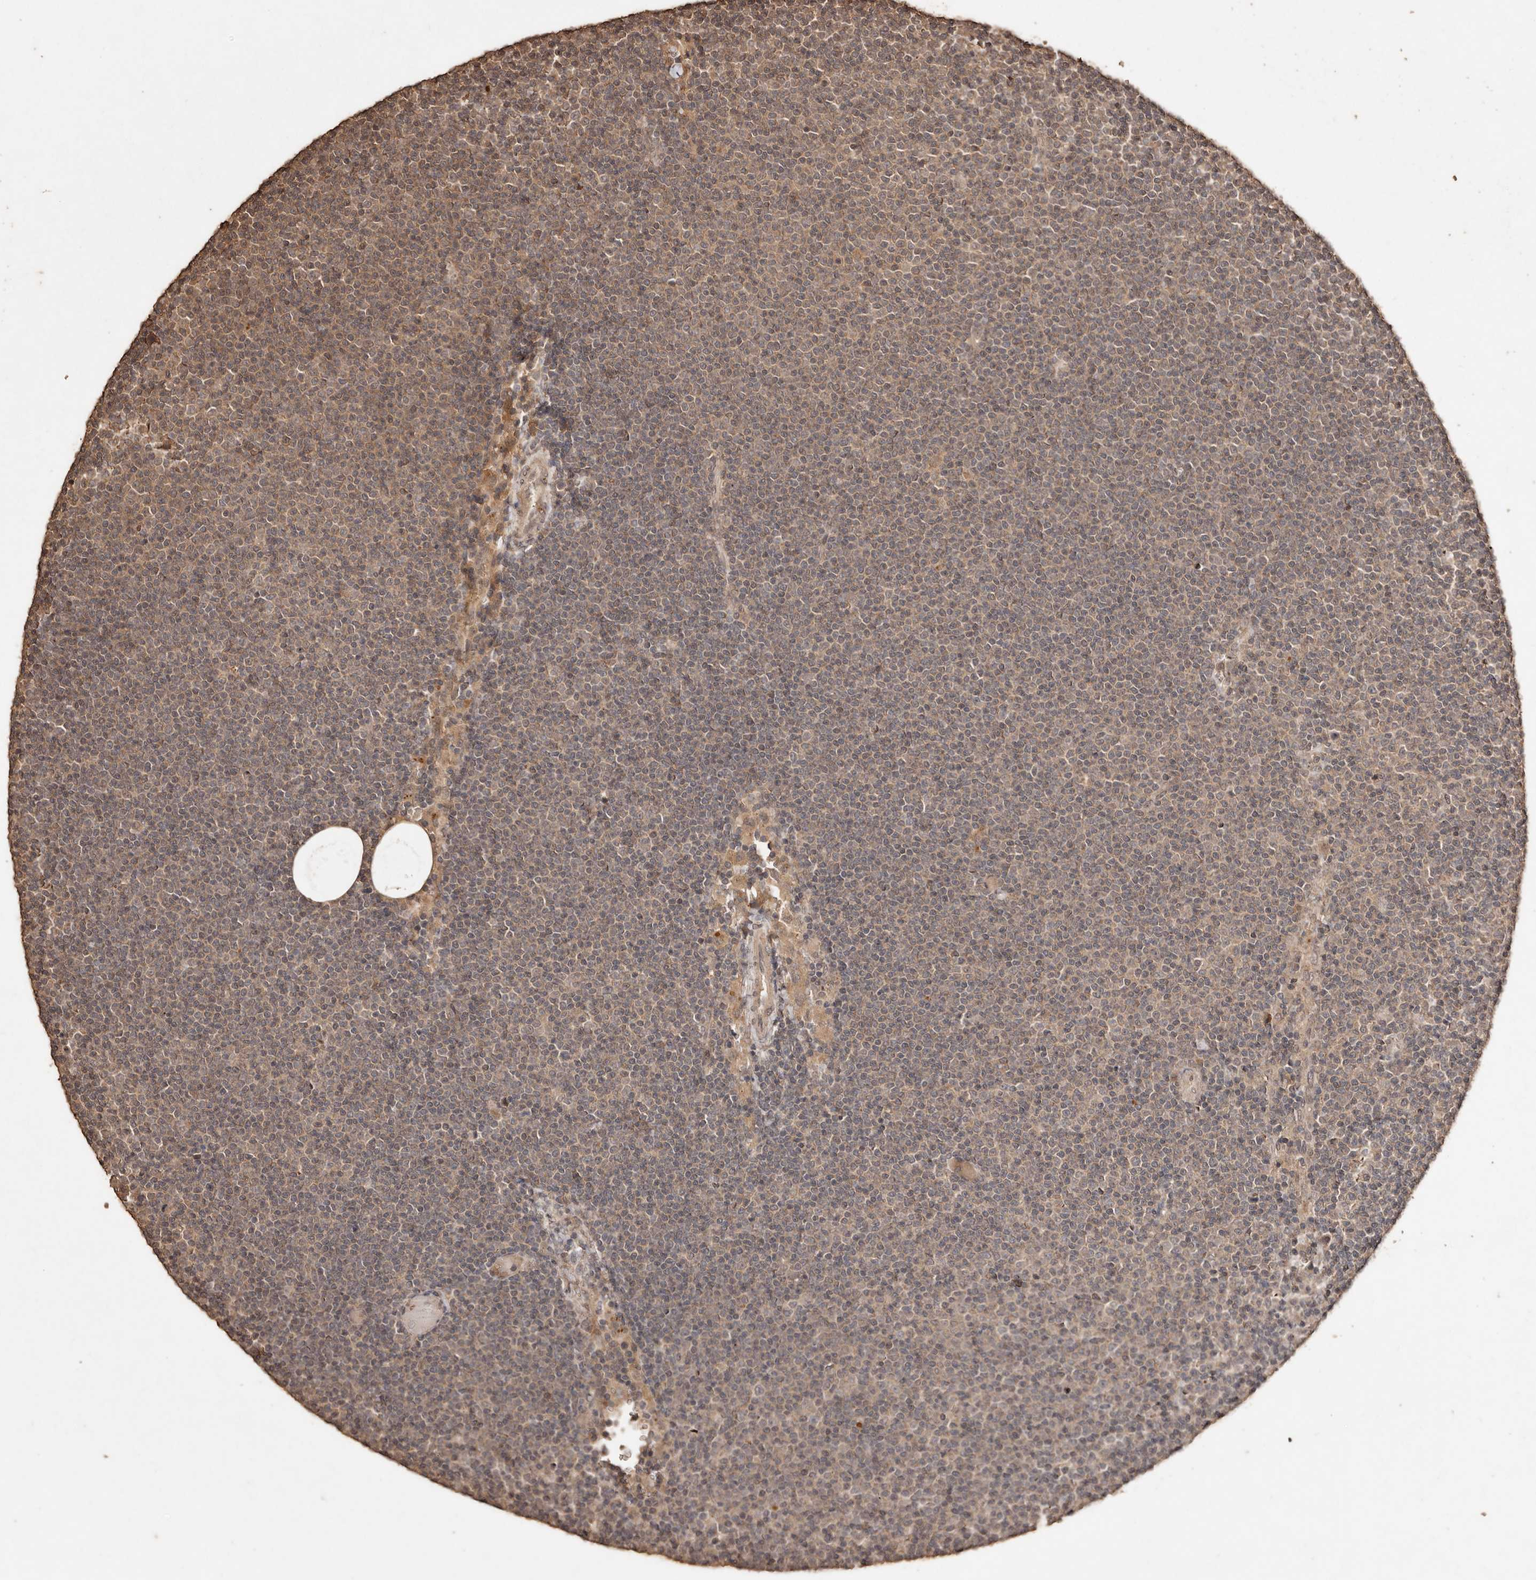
{"staining": {"intensity": "weak", "quantity": ">75%", "location": "cytoplasmic/membranous"}, "tissue": "lymphoma", "cell_type": "Tumor cells", "image_type": "cancer", "snomed": [{"axis": "morphology", "description": "Malignant lymphoma, non-Hodgkin's type, Low grade"}, {"axis": "topography", "description": "Lymph node"}], "caption": "Immunohistochemistry staining of low-grade malignant lymphoma, non-Hodgkin's type, which demonstrates low levels of weak cytoplasmic/membranous expression in approximately >75% of tumor cells indicating weak cytoplasmic/membranous protein staining. The staining was performed using DAB (3,3'-diaminobenzidine) (brown) for protein detection and nuclei were counterstained in hematoxylin (blue).", "gene": "PKDCC", "patient": {"sex": "female", "age": 53}}